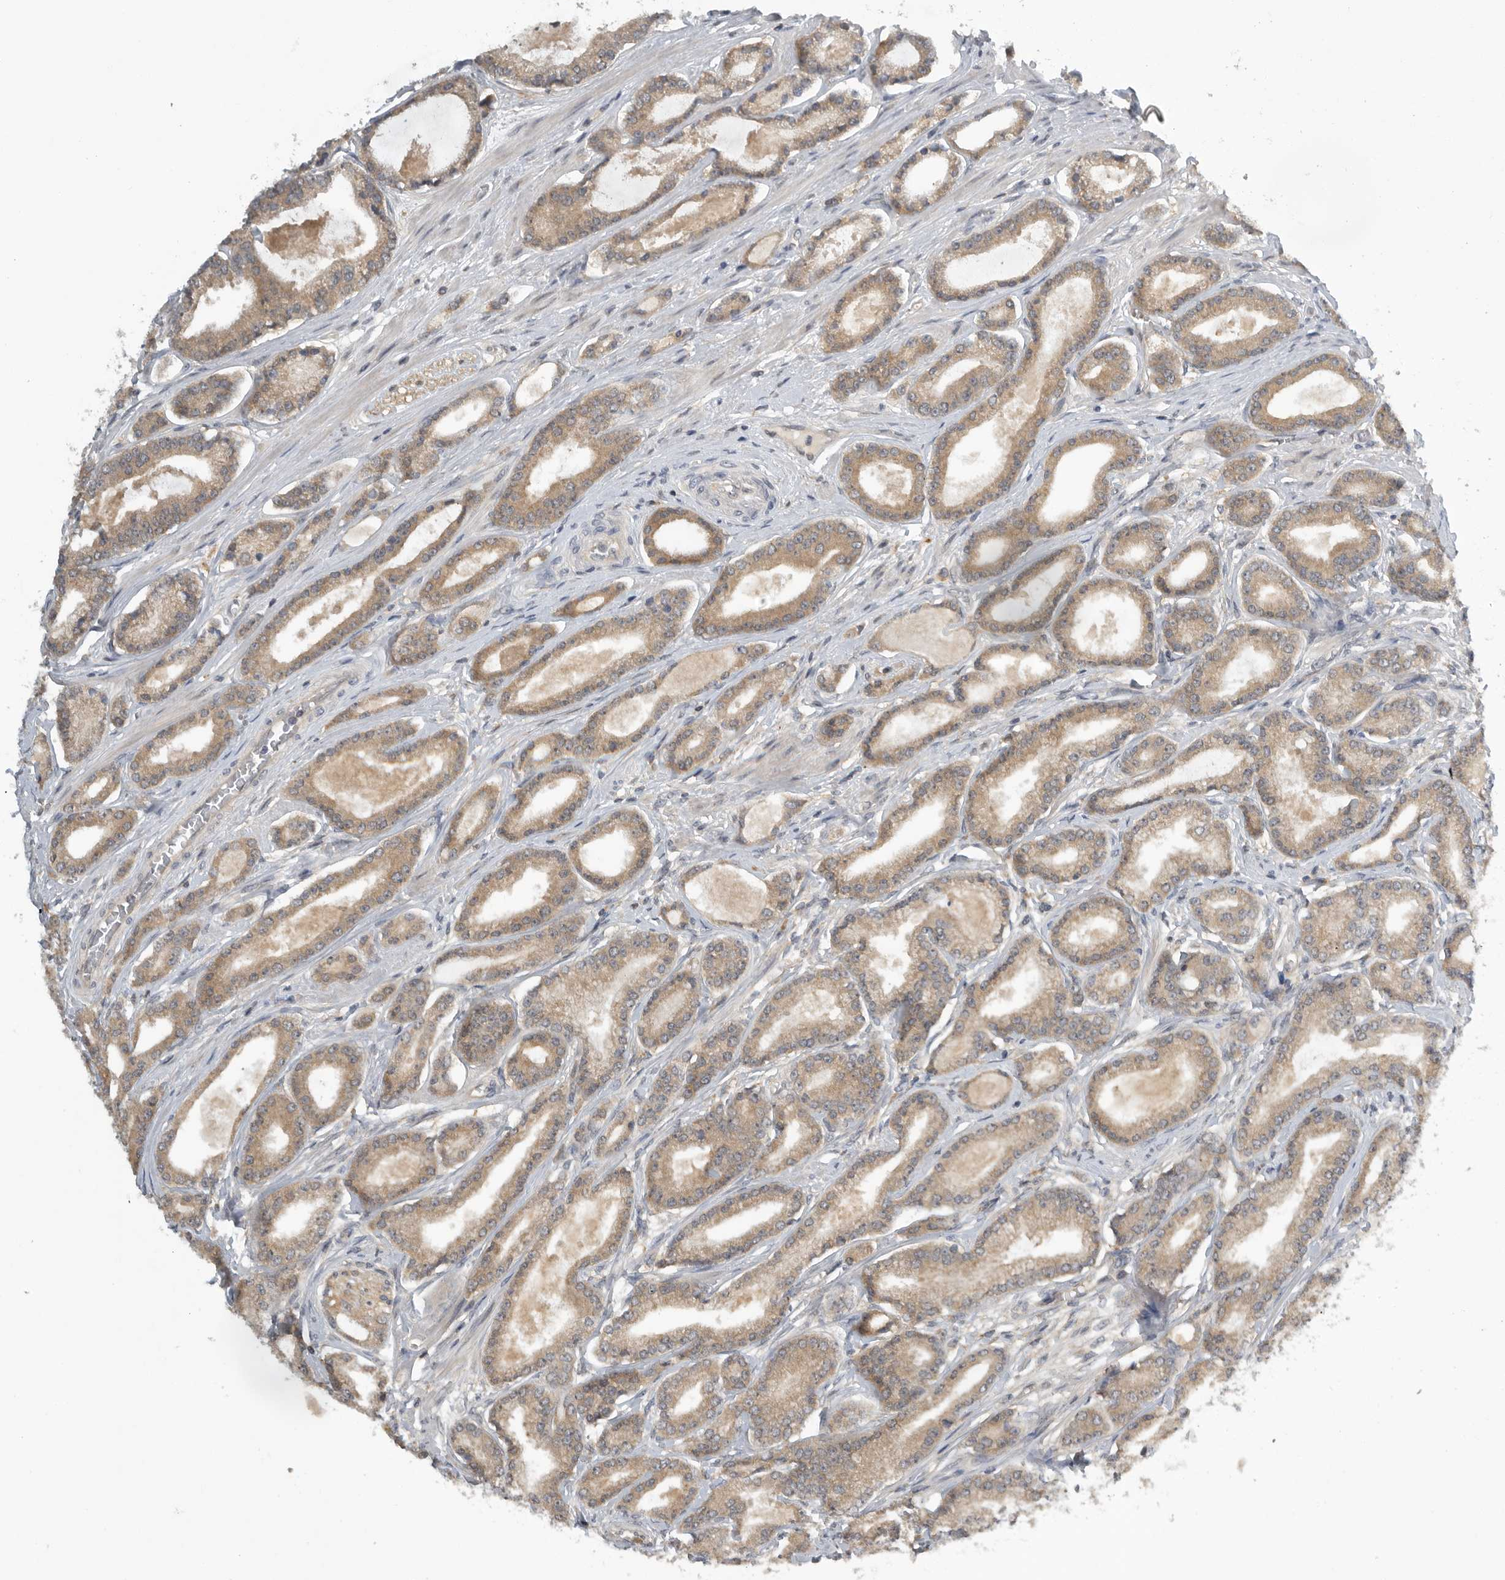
{"staining": {"intensity": "weak", "quantity": ">75%", "location": "cytoplasmic/membranous"}, "tissue": "prostate cancer", "cell_type": "Tumor cells", "image_type": "cancer", "snomed": [{"axis": "morphology", "description": "Adenocarcinoma, Low grade"}, {"axis": "topography", "description": "Prostate"}], "caption": "Prostate cancer (low-grade adenocarcinoma) was stained to show a protein in brown. There is low levels of weak cytoplasmic/membranous expression in approximately >75% of tumor cells. Nuclei are stained in blue.", "gene": "AASDHPPT", "patient": {"sex": "male", "age": 60}}